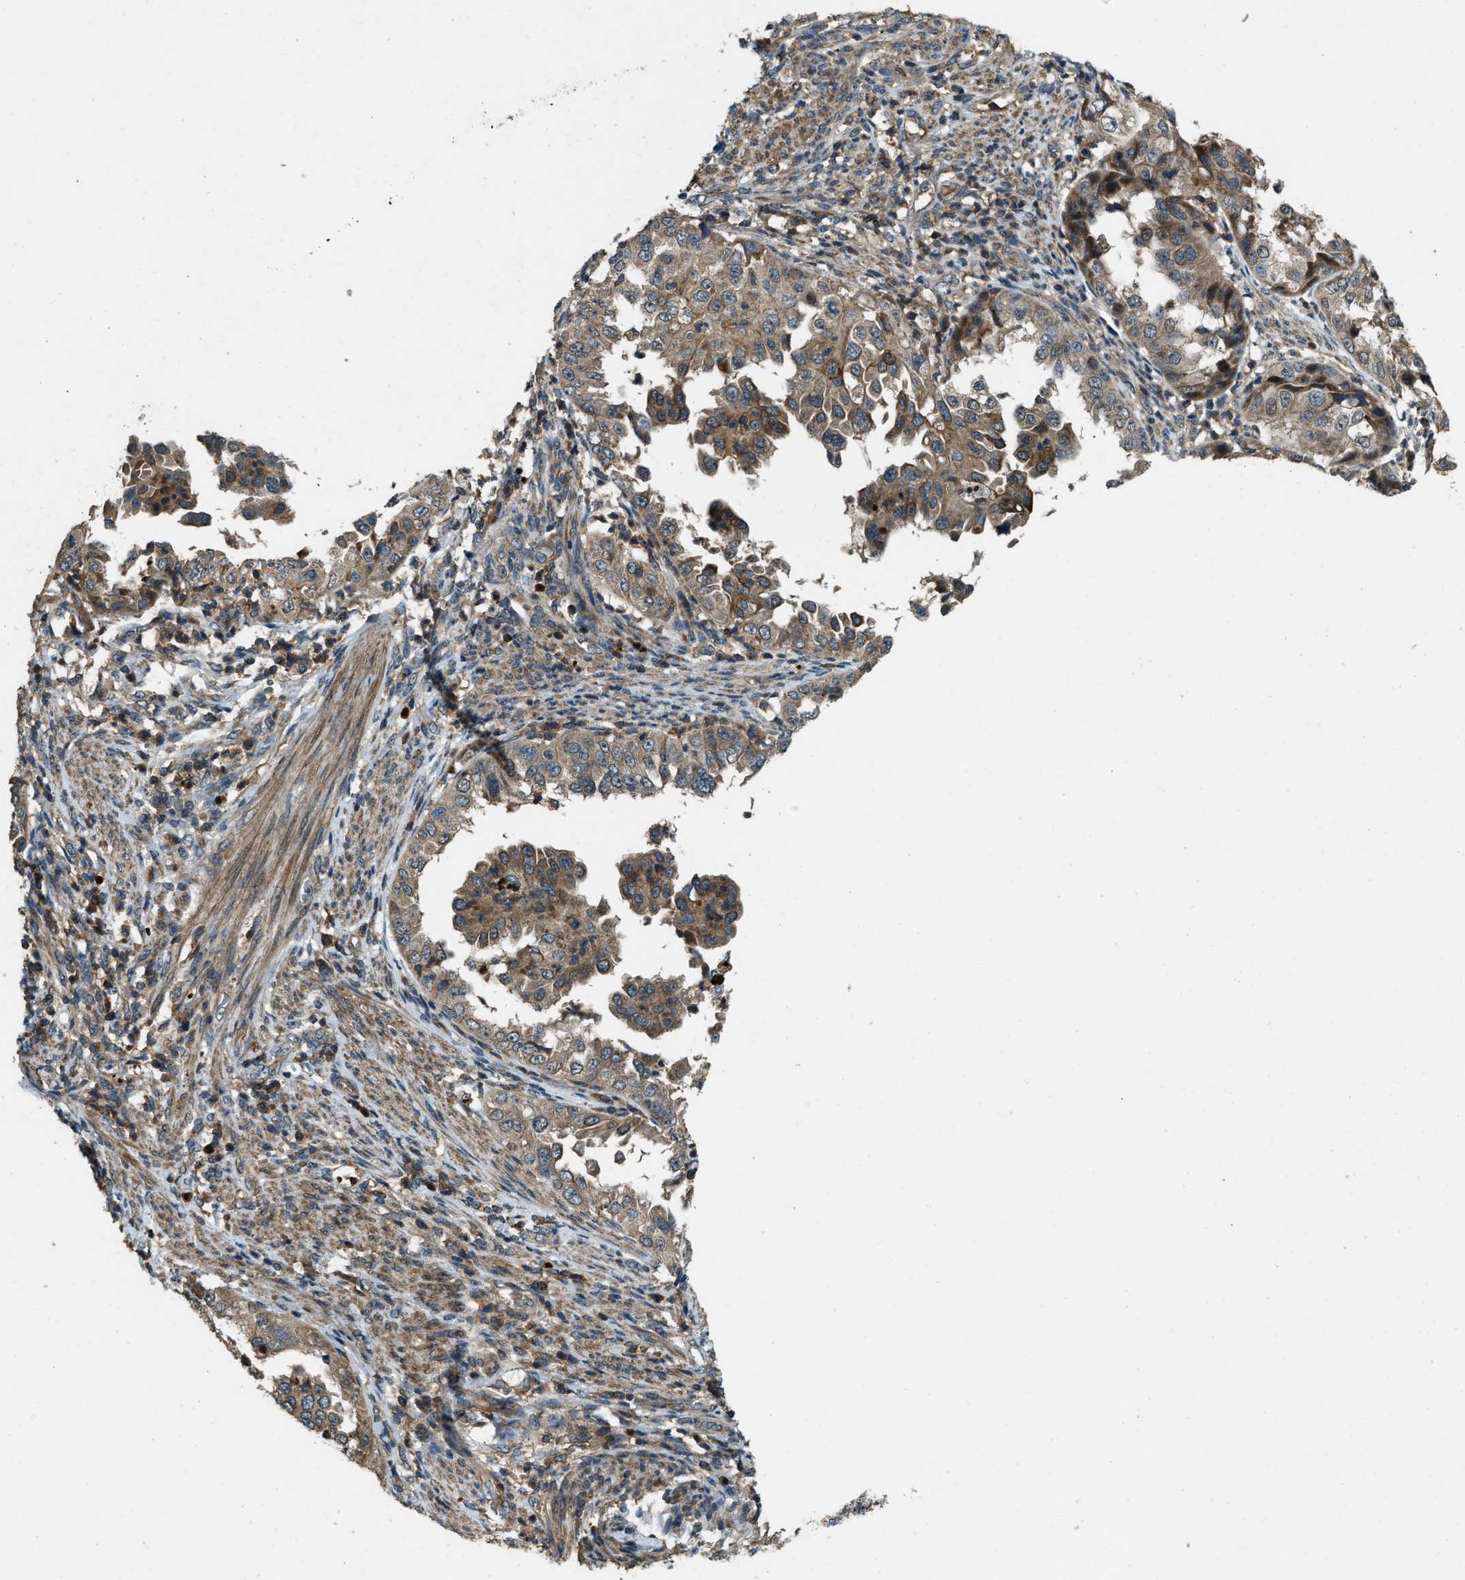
{"staining": {"intensity": "weak", "quantity": ">75%", "location": "cytoplasmic/membranous"}, "tissue": "endometrial cancer", "cell_type": "Tumor cells", "image_type": "cancer", "snomed": [{"axis": "morphology", "description": "Adenocarcinoma, NOS"}, {"axis": "topography", "description": "Endometrium"}], "caption": "Endometrial cancer stained for a protein (brown) demonstrates weak cytoplasmic/membranous positive positivity in approximately >75% of tumor cells.", "gene": "ATP8B1", "patient": {"sex": "female", "age": 85}}